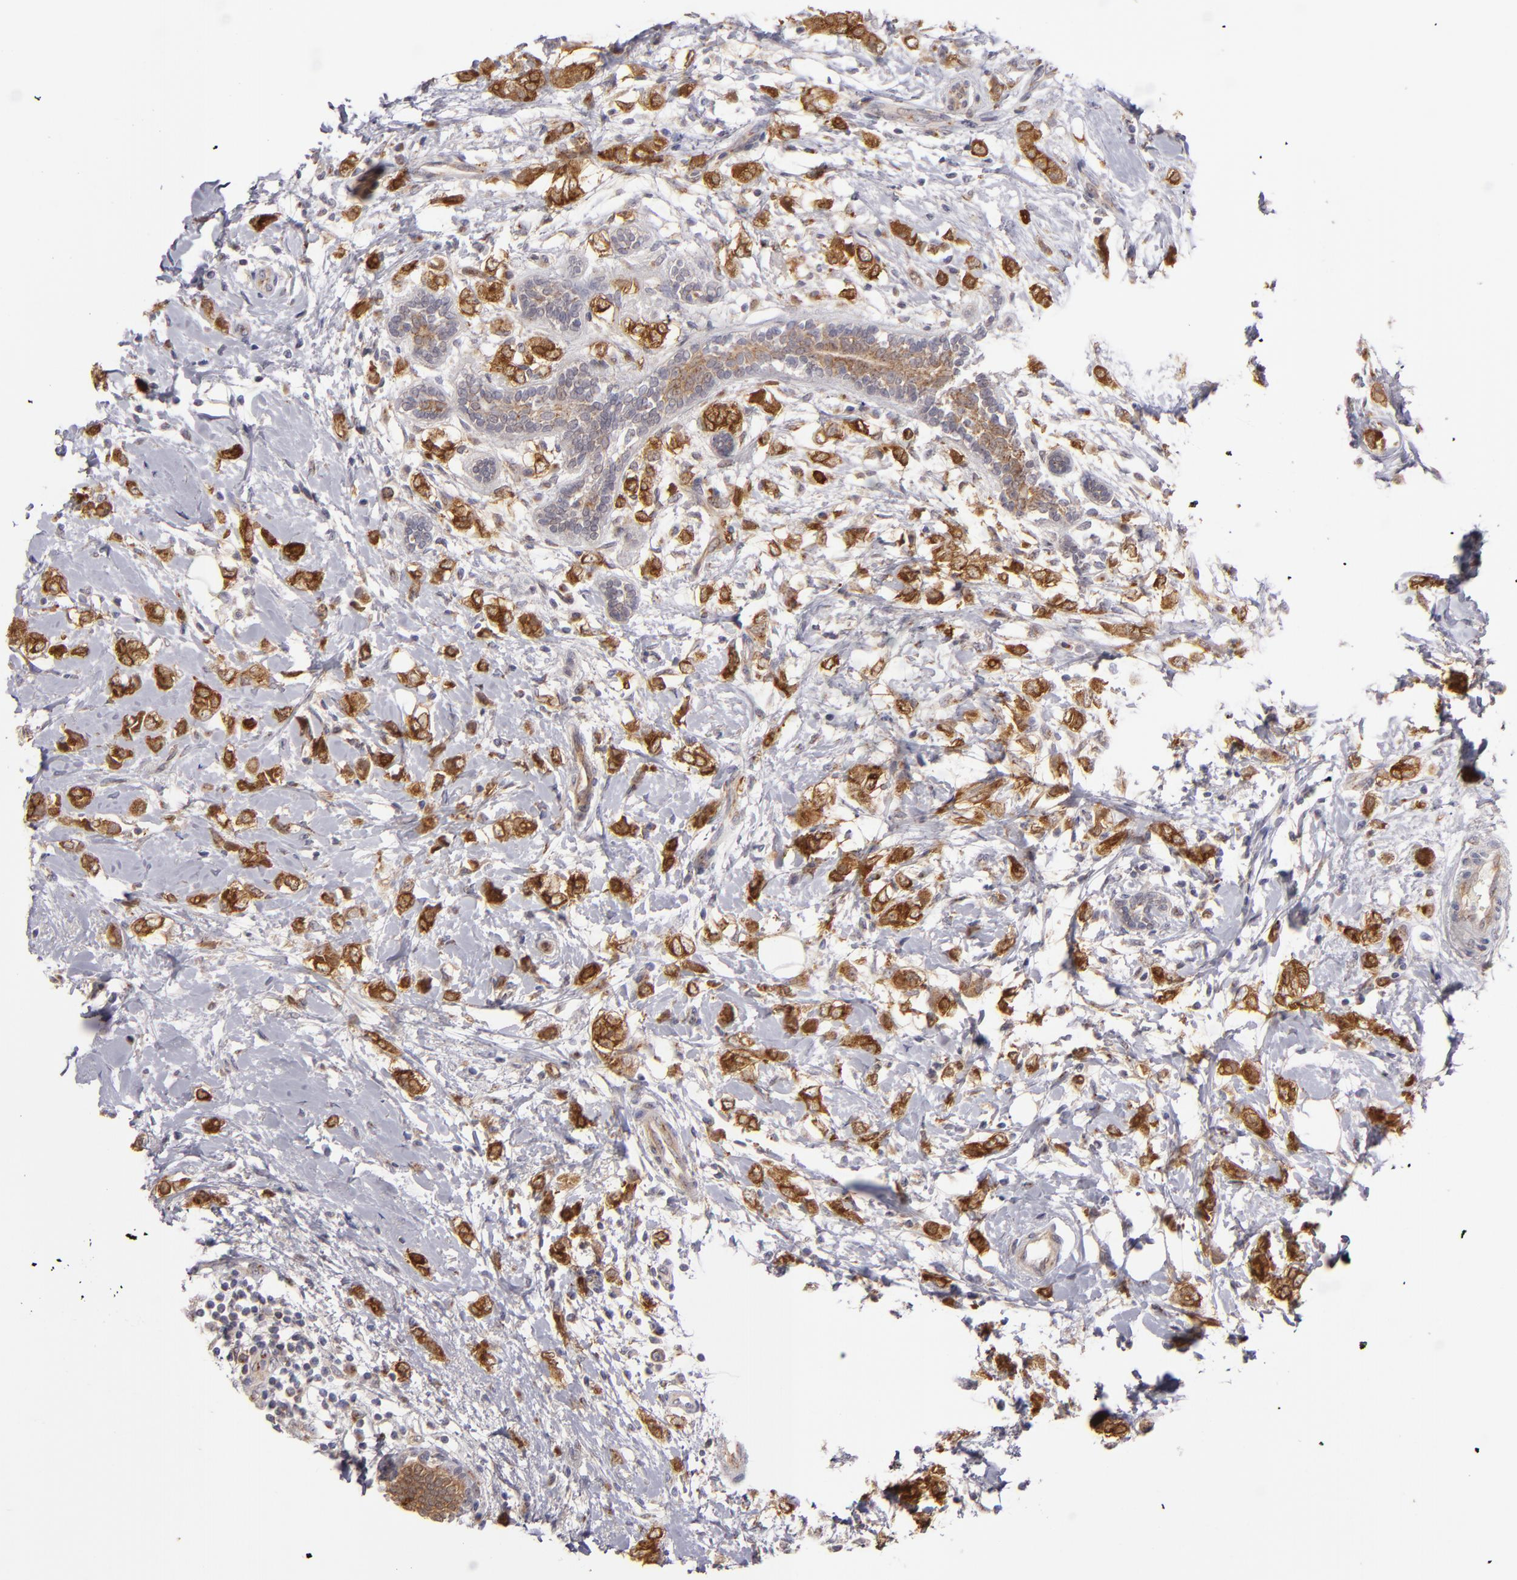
{"staining": {"intensity": "strong", "quantity": ">75%", "location": "cytoplasmic/membranous"}, "tissue": "breast cancer", "cell_type": "Tumor cells", "image_type": "cancer", "snomed": [{"axis": "morphology", "description": "Normal tissue, NOS"}, {"axis": "morphology", "description": "Lobular carcinoma"}, {"axis": "topography", "description": "Breast"}], "caption": "Immunohistochemical staining of human lobular carcinoma (breast) displays high levels of strong cytoplasmic/membranous positivity in about >75% of tumor cells.", "gene": "SH2D4A", "patient": {"sex": "female", "age": 47}}